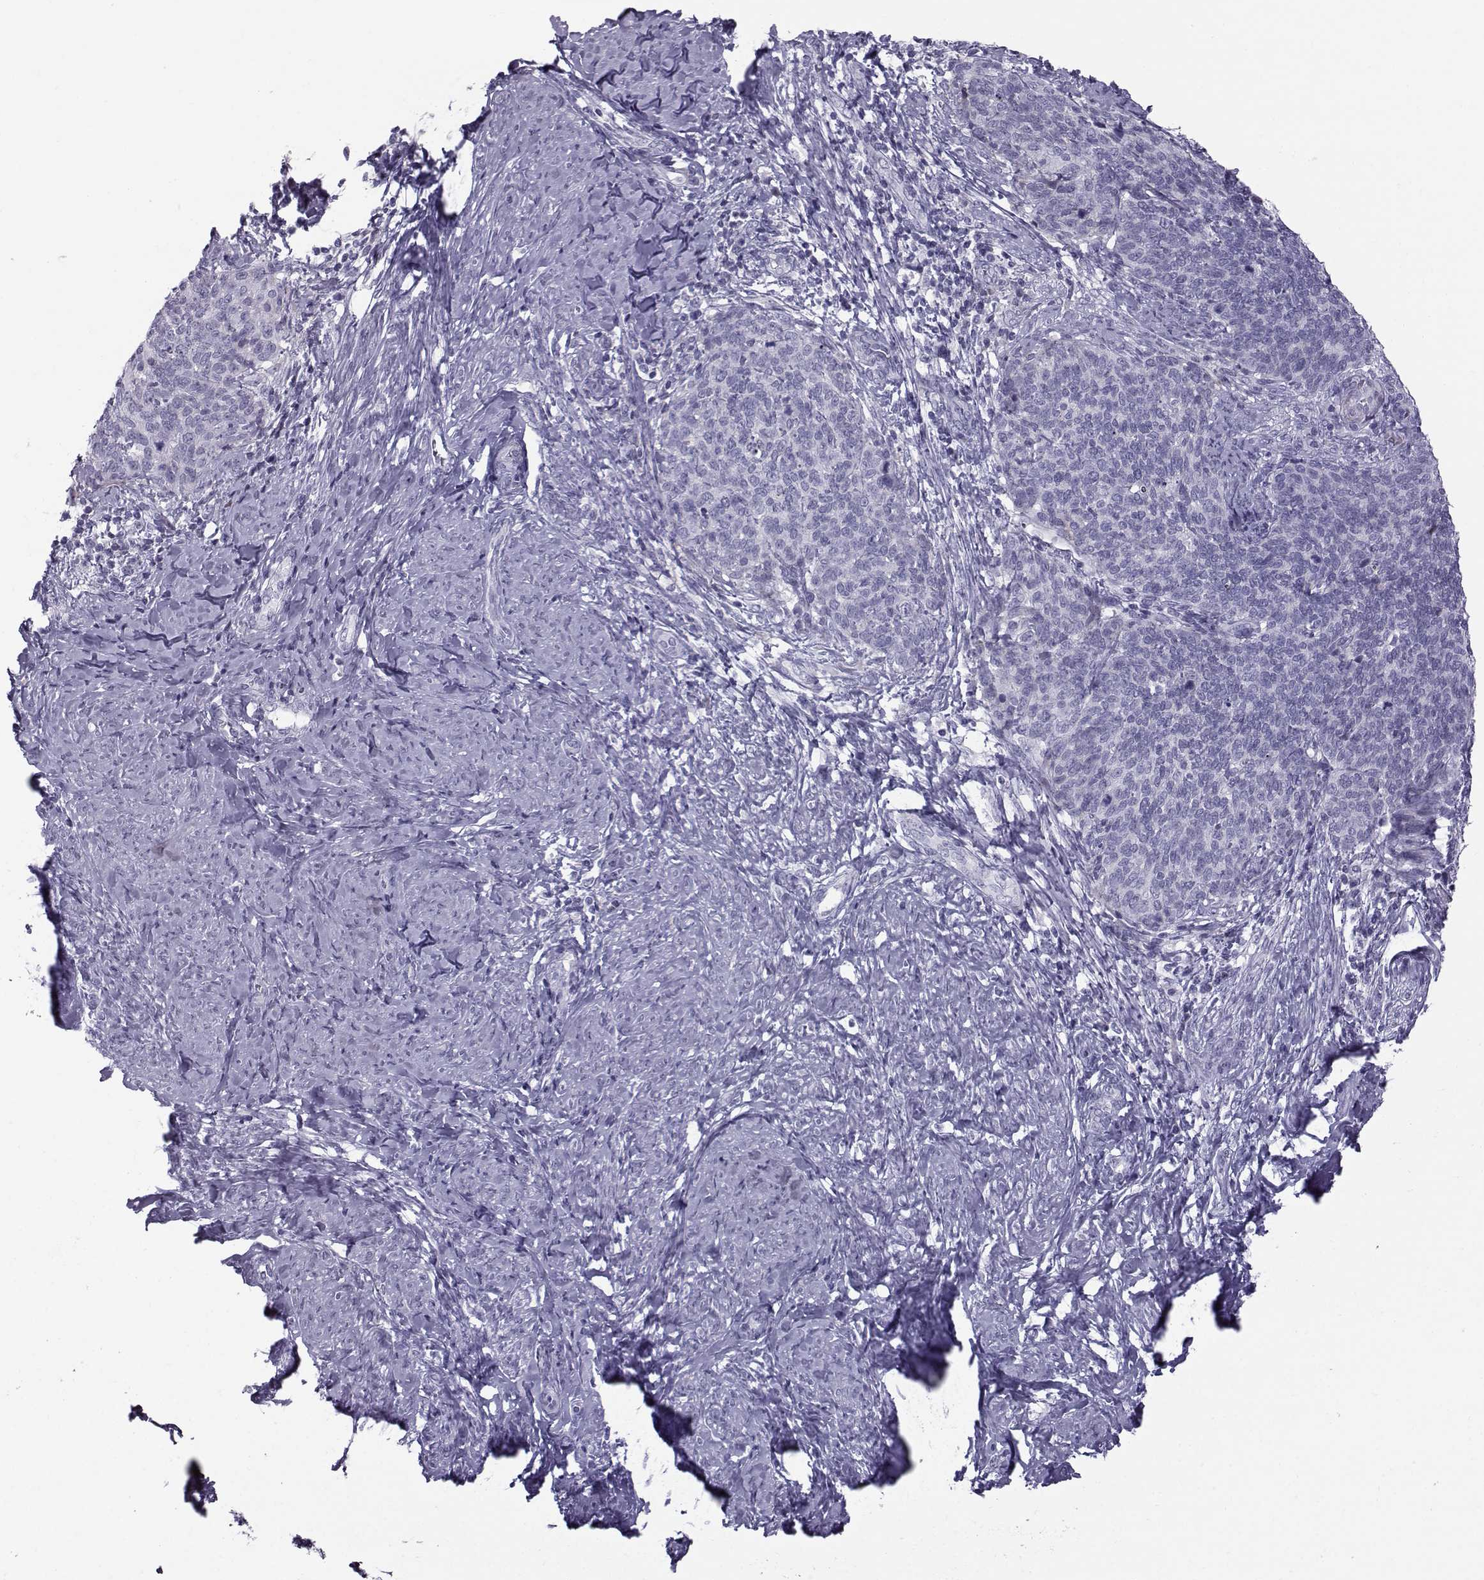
{"staining": {"intensity": "negative", "quantity": "none", "location": "none"}, "tissue": "cervical cancer", "cell_type": "Tumor cells", "image_type": "cancer", "snomed": [{"axis": "morphology", "description": "Normal tissue, NOS"}, {"axis": "morphology", "description": "Squamous cell carcinoma, NOS"}, {"axis": "topography", "description": "Cervix"}], "caption": "Cervical cancer (squamous cell carcinoma) stained for a protein using IHC reveals no staining tumor cells.", "gene": "DMRT3", "patient": {"sex": "female", "age": 39}}